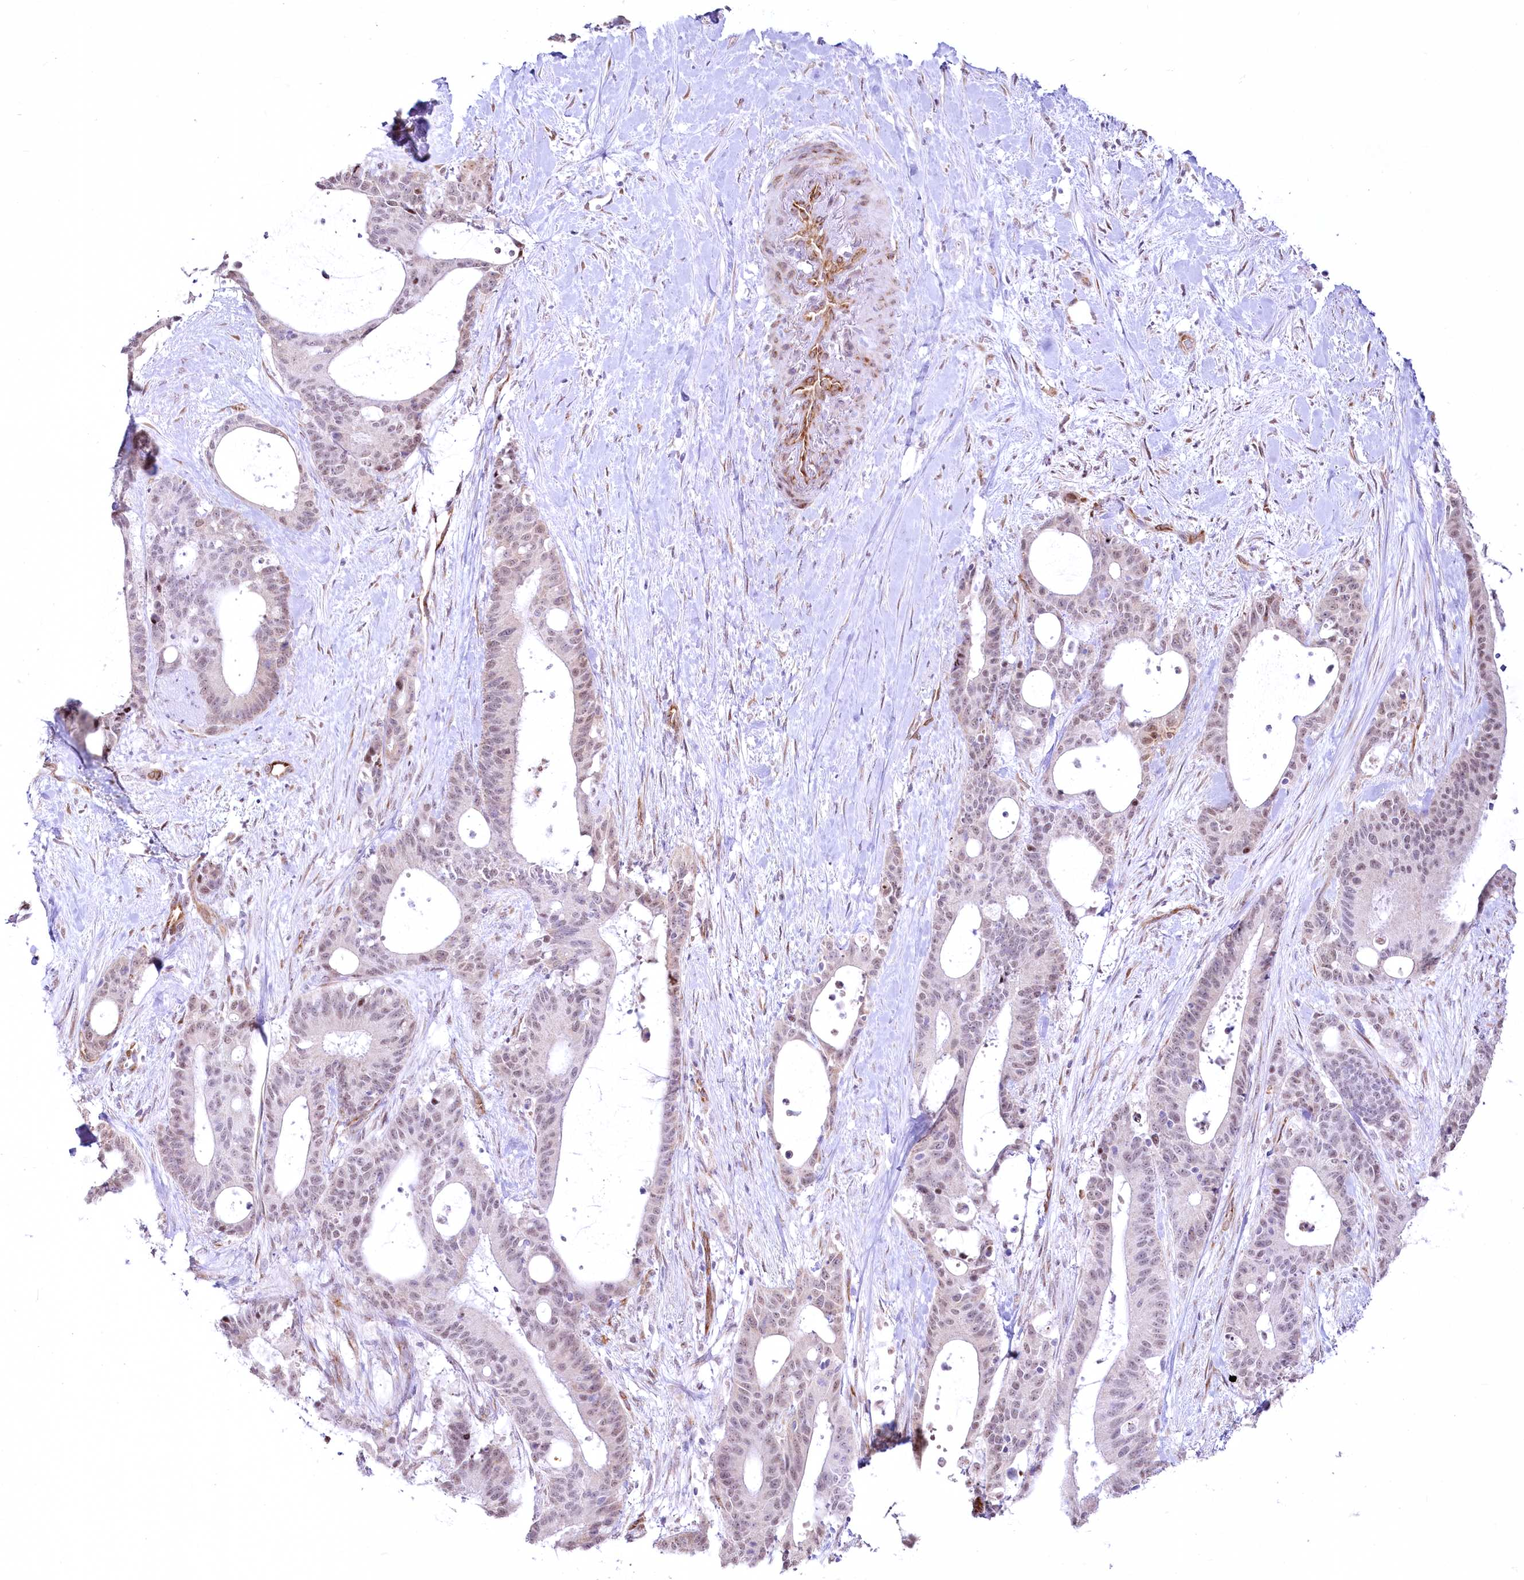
{"staining": {"intensity": "weak", "quantity": "25%-75%", "location": "nuclear"}, "tissue": "liver cancer", "cell_type": "Tumor cells", "image_type": "cancer", "snomed": [{"axis": "morphology", "description": "Normal tissue, NOS"}, {"axis": "morphology", "description": "Cholangiocarcinoma"}, {"axis": "topography", "description": "Liver"}, {"axis": "topography", "description": "Peripheral nerve tissue"}], "caption": "An image of human liver cancer (cholangiocarcinoma) stained for a protein displays weak nuclear brown staining in tumor cells.", "gene": "YBX3", "patient": {"sex": "female", "age": 73}}